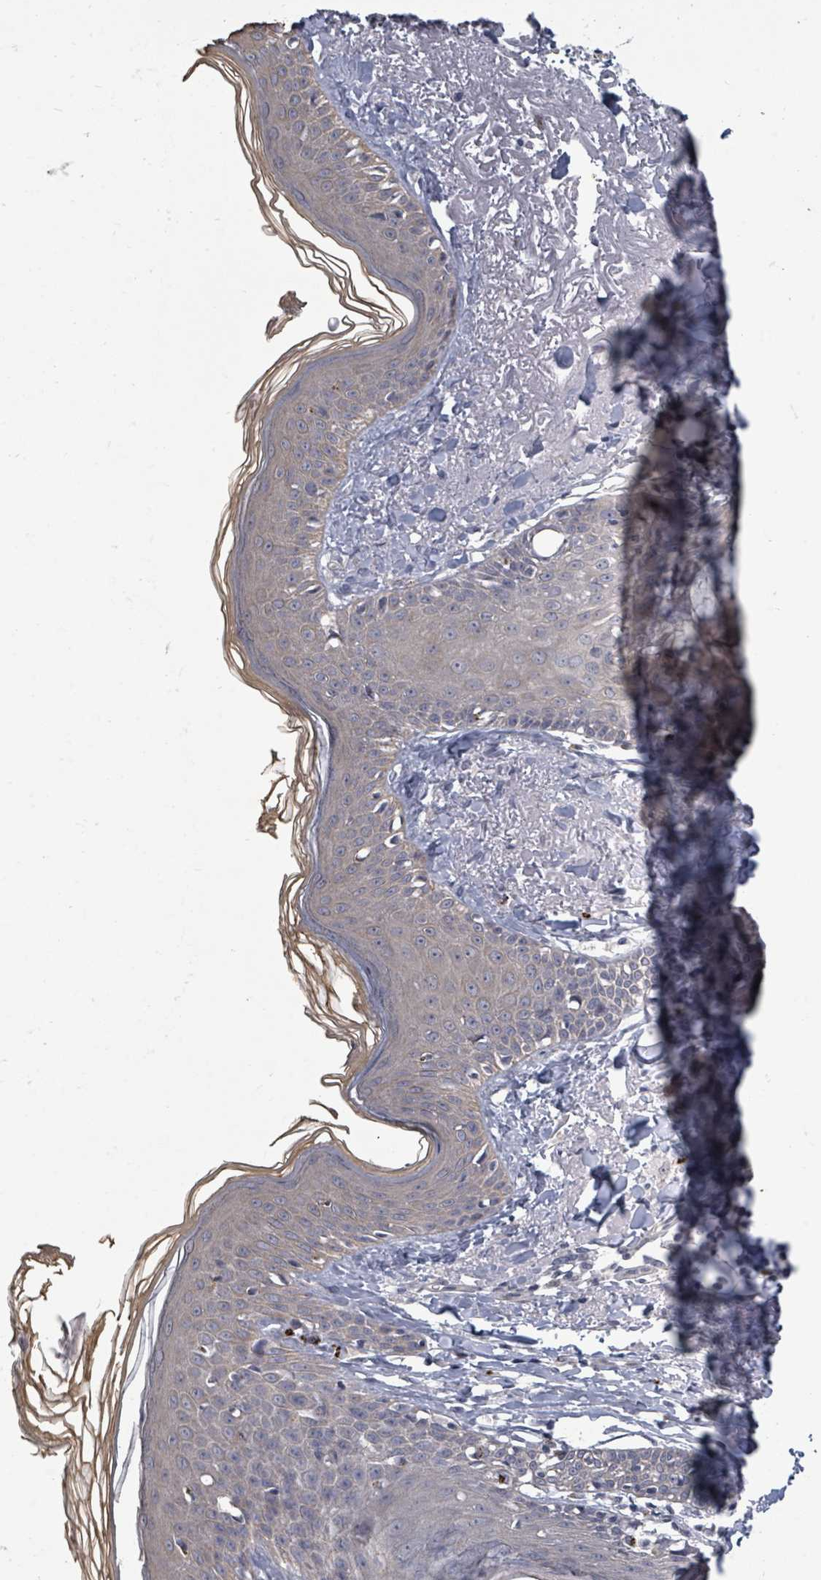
{"staining": {"intensity": "negative", "quantity": "none", "location": "none"}, "tissue": "skin", "cell_type": "Fibroblasts", "image_type": "normal", "snomed": [{"axis": "morphology", "description": "Normal tissue, NOS"}, {"axis": "morphology", "description": "Malignant melanoma, NOS"}, {"axis": "topography", "description": "Skin"}], "caption": "High power microscopy photomicrograph of an immunohistochemistry micrograph of normal skin, revealing no significant expression in fibroblasts.", "gene": "ASB12", "patient": {"sex": "male", "age": 80}}